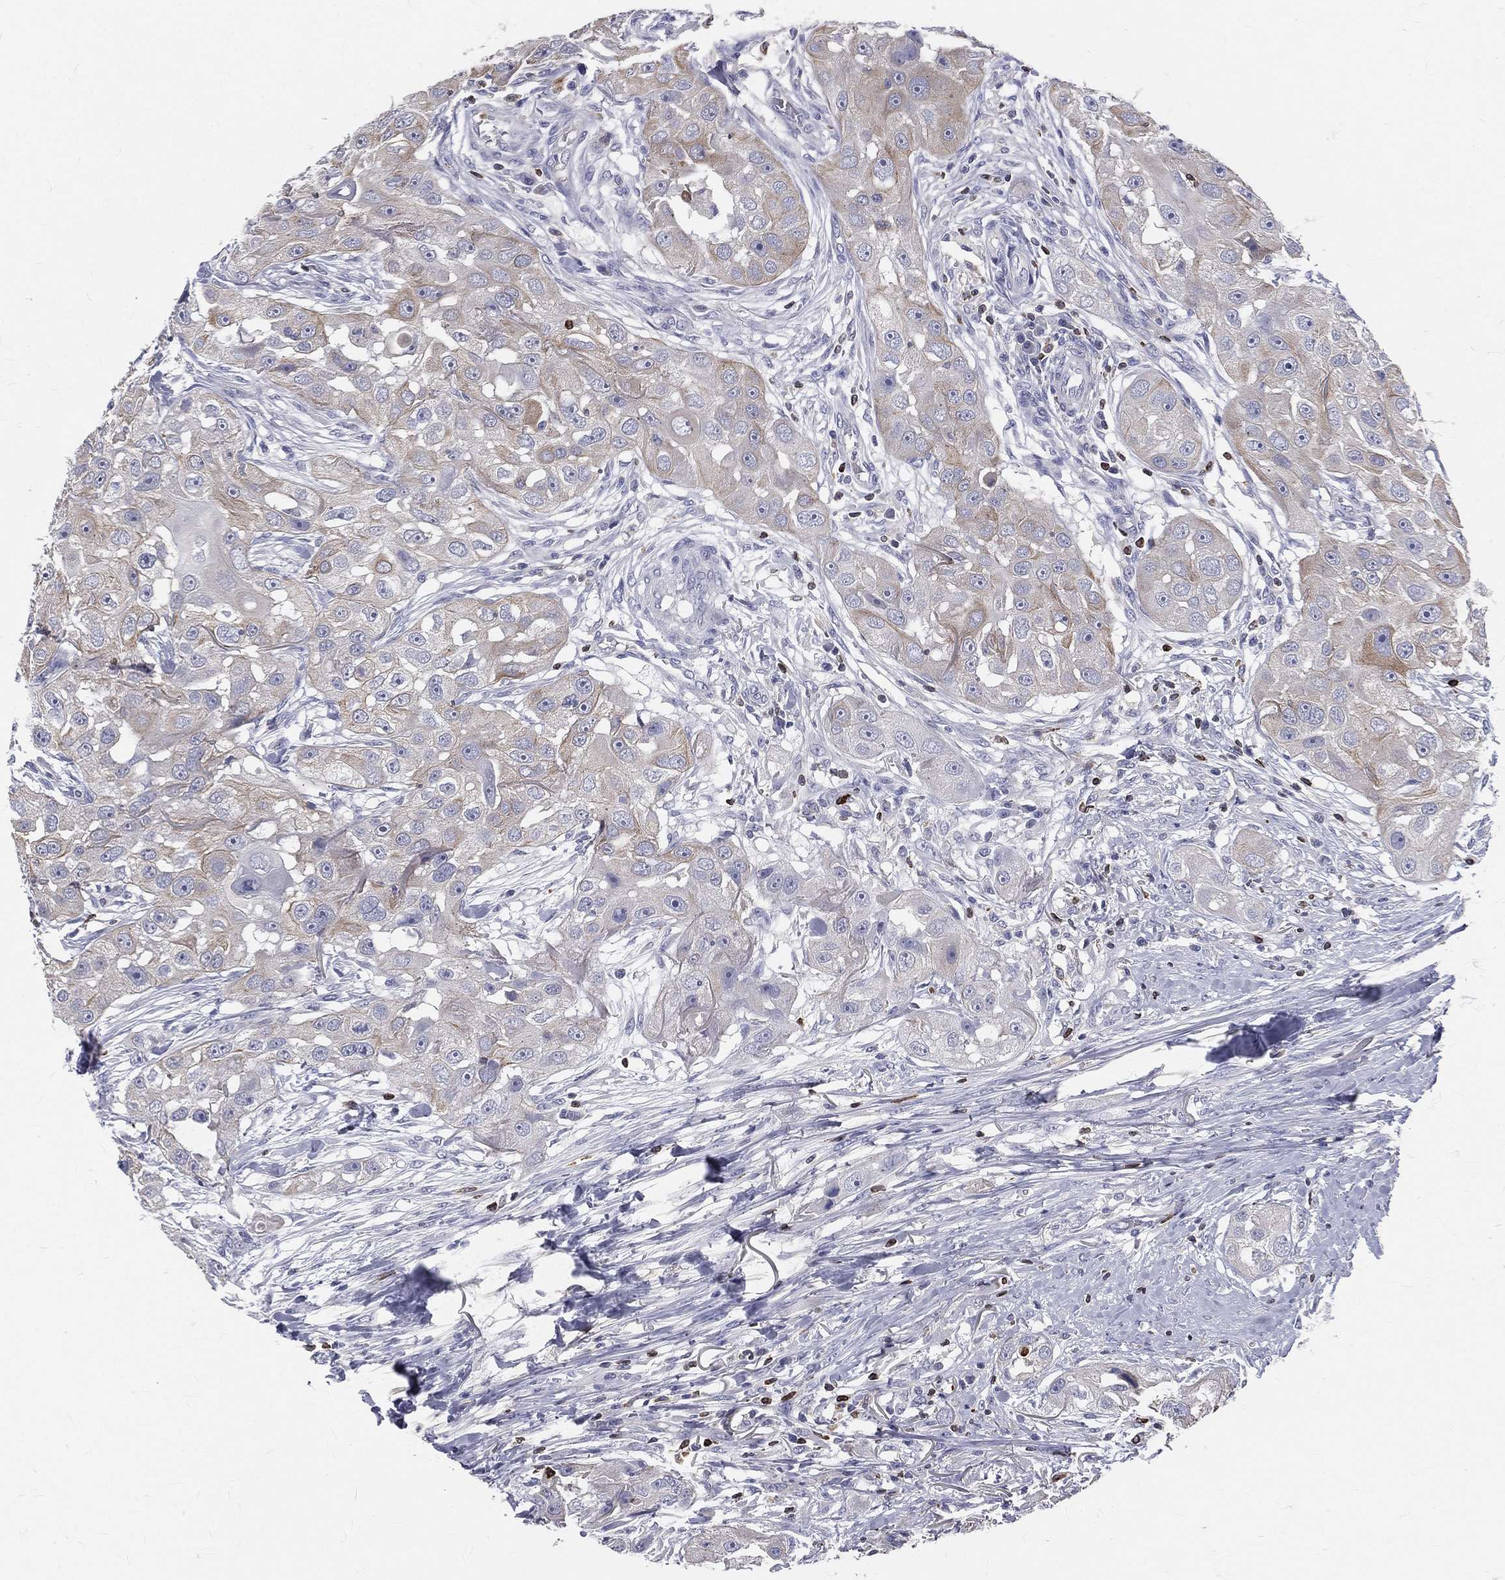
{"staining": {"intensity": "weak", "quantity": "<25%", "location": "cytoplasmic/membranous"}, "tissue": "head and neck cancer", "cell_type": "Tumor cells", "image_type": "cancer", "snomed": [{"axis": "morphology", "description": "Squamous cell carcinoma, NOS"}, {"axis": "topography", "description": "Head-Neck"}], "caption": "IHC of human squamous cell carcinoma (head and neck) exhibits no staining in tumor cells.", "gene": "CTSW", "patient": {"sex": "male", "age": 51}}